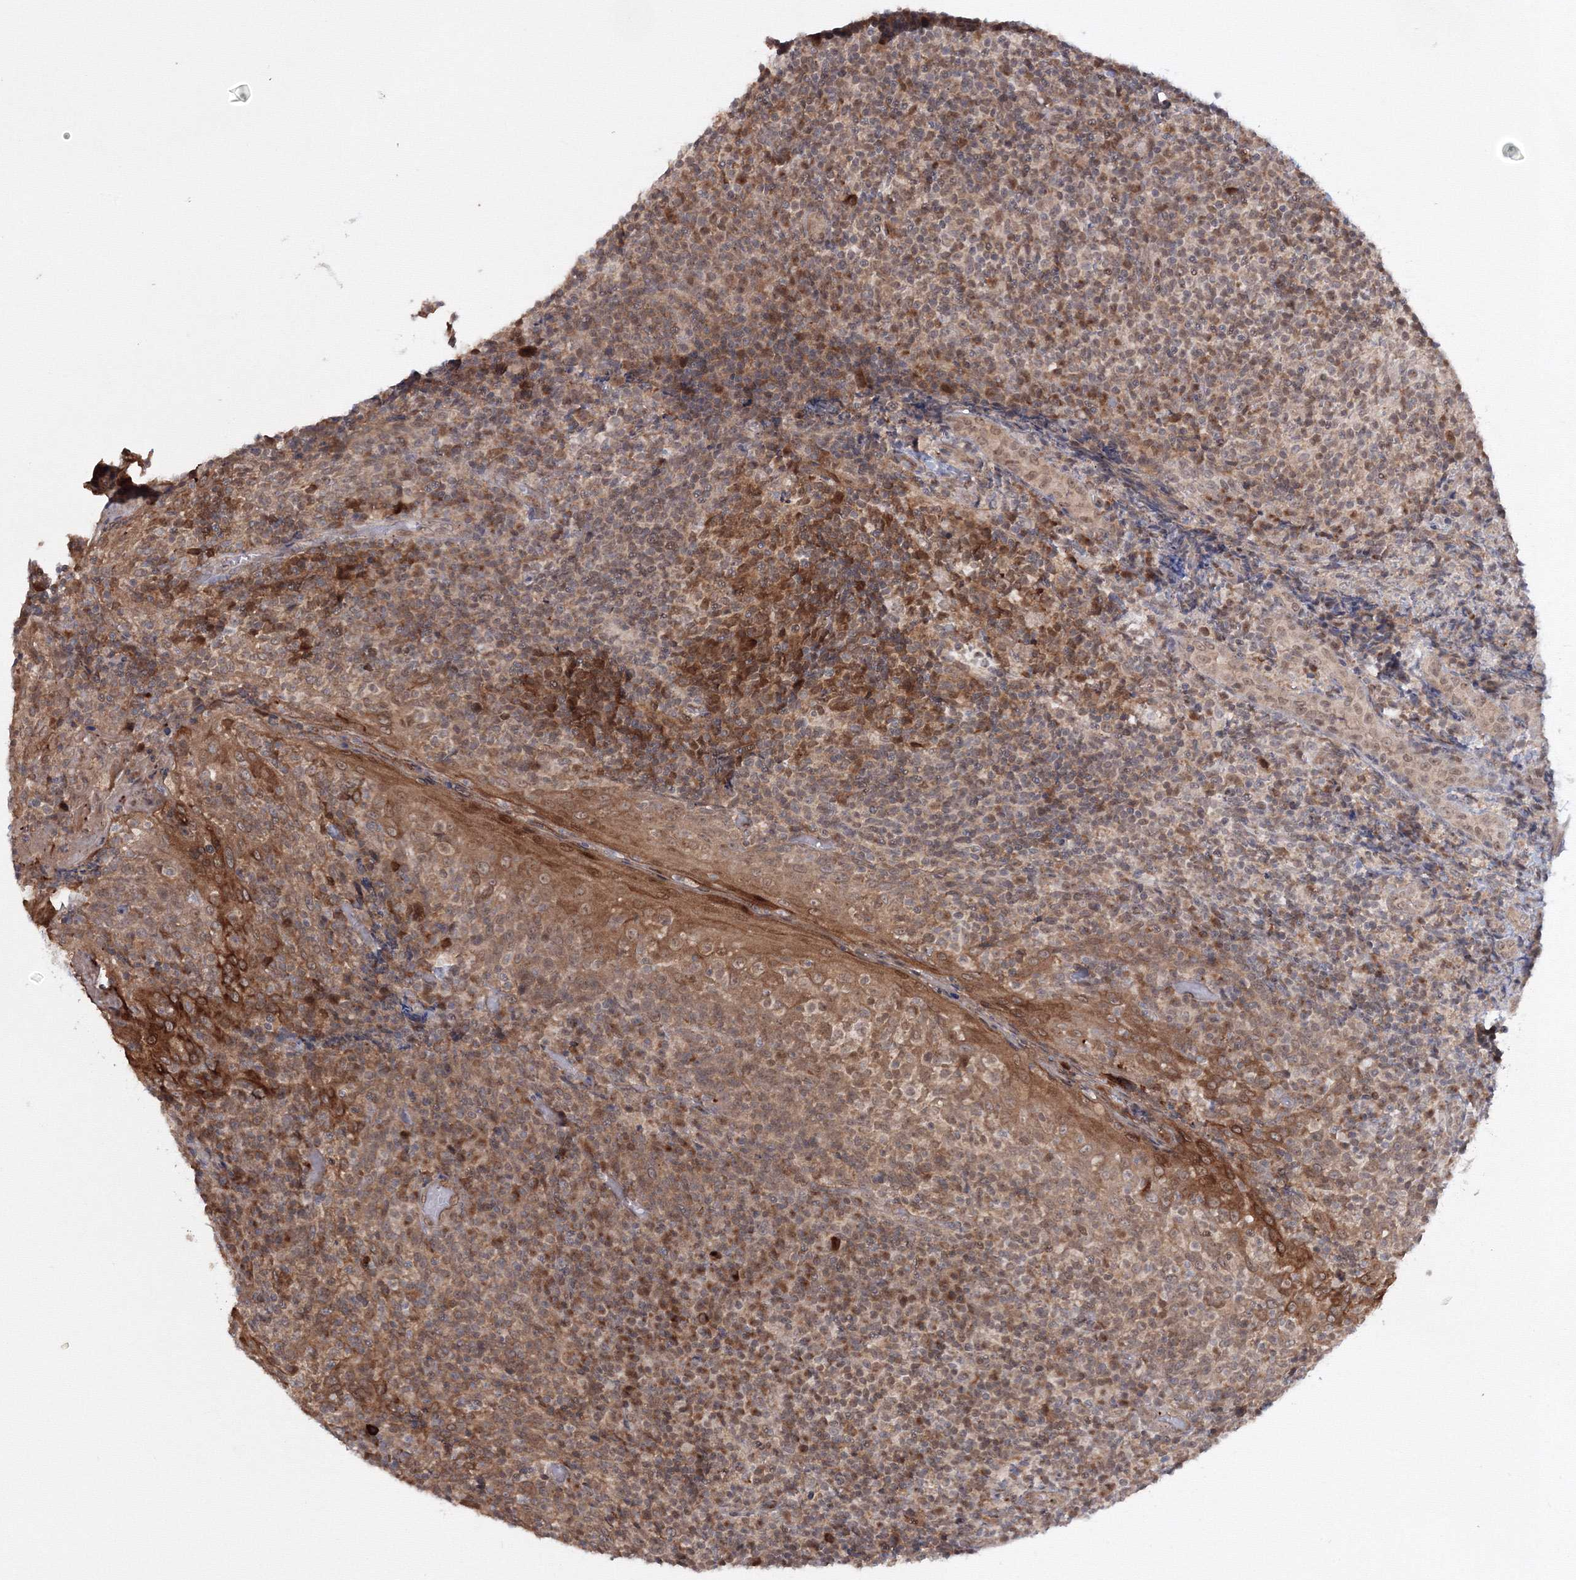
{"staining": {"intensity": "strong", "quantity": ">75%", "location": "cytoplasmic/membranous,nuclear"}, "tissue": "tonsil", "cell_type": "Germinal center cells", "image_type": "normal", "snomed": [{"axis": "morphology", "description": "Normal tissue, NOS"}, {"axis": "topography", "description": "Tonsil"}], "caption": "This photomicrograph displays immunohistochemistry staining of benign tonsil, with high strong cytoplasmic/membranous,nuclear expression in about >75% of germinal center cells.", "gene": "ZFAND6", "patient": {"sex": "female", "age": 19}}